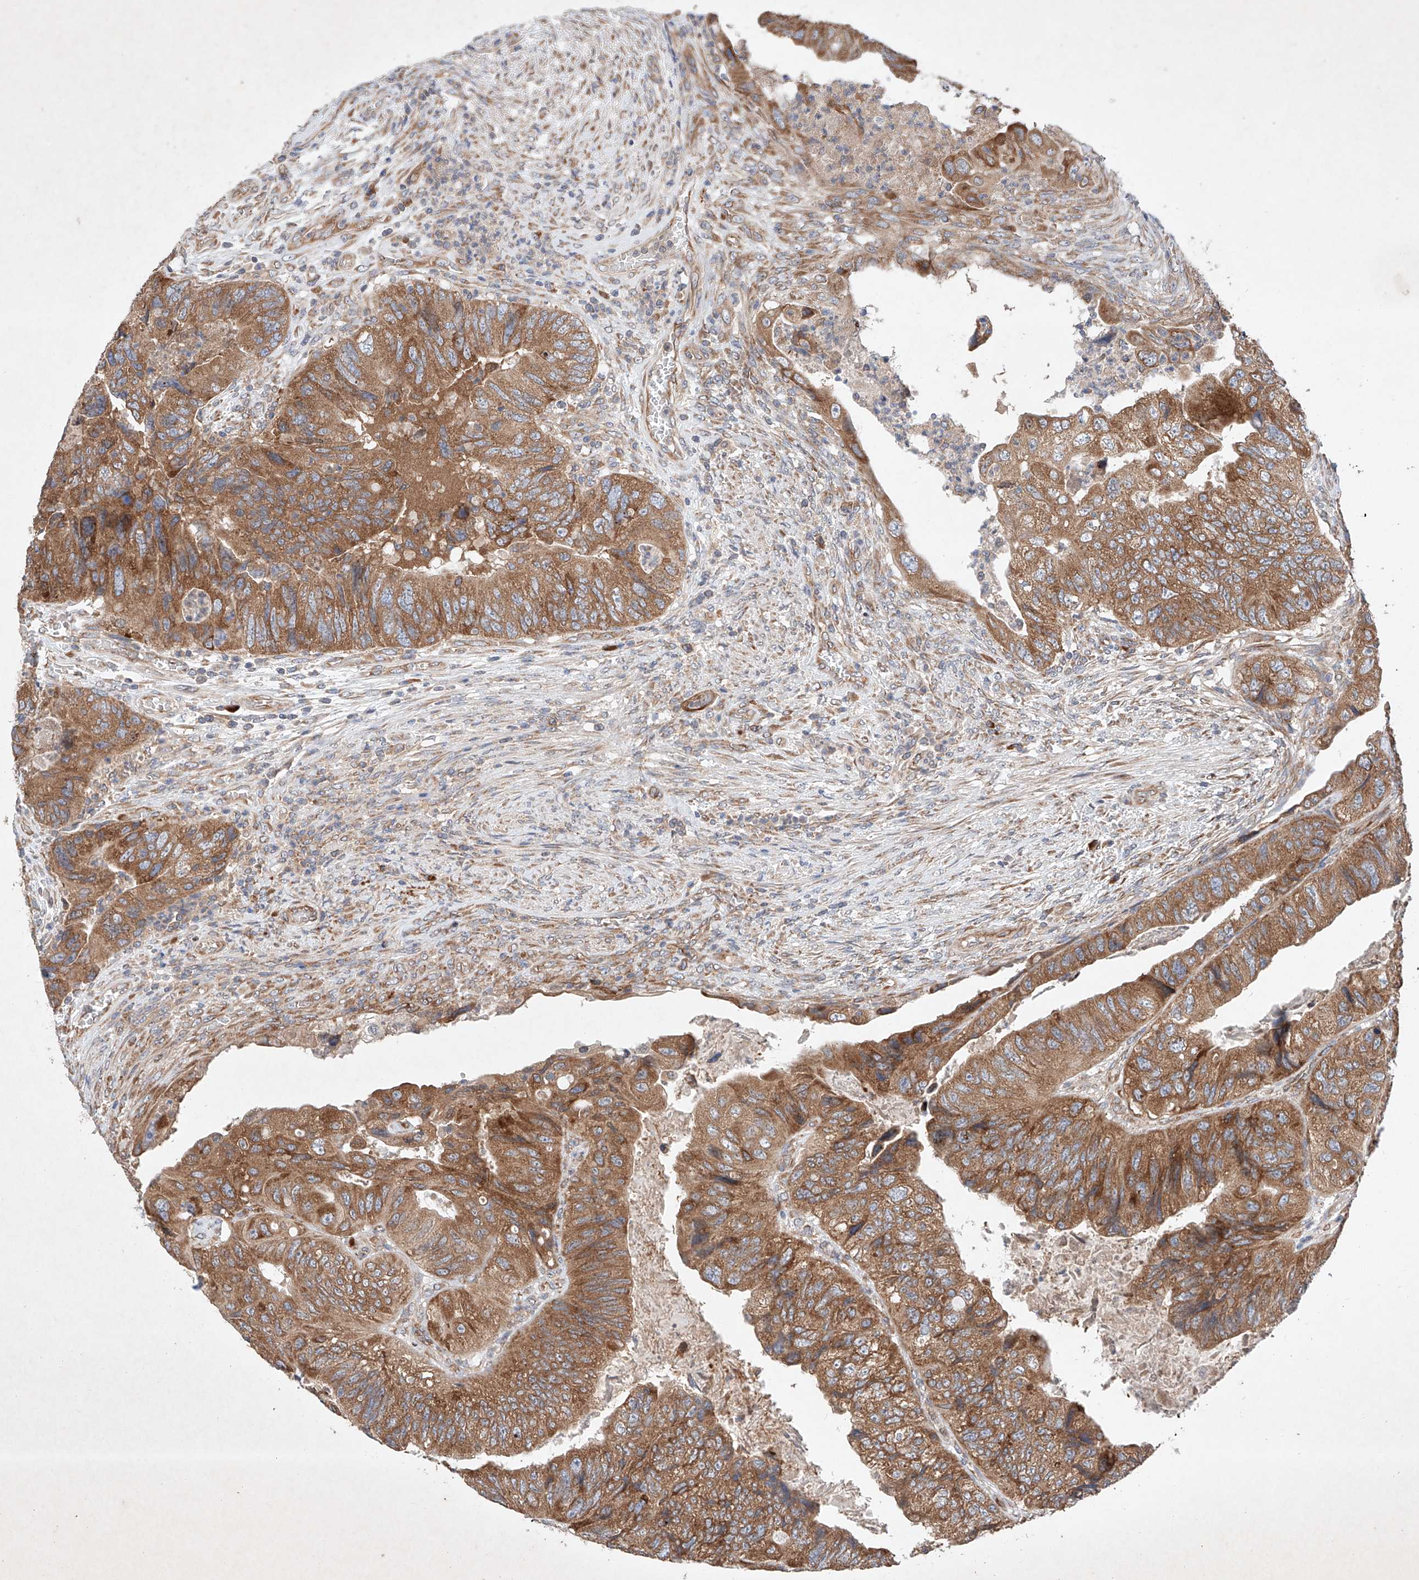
{"staining": {"intensity": "moderate", "quantity": ">75%", "location": "cytoplasmic/membranous"}, "tissue": "colorectal cancer", "cell_type": "Tumor cells", "image_type": "cancer", "snomed": [{"axis": "morphology", "description": "Adenocarcinoma, NOS"}, {"axis": "topography", "description": "Rectum"}], "caption": "This photomicrograph reveals colorectal cancer stained with IHC to label a protein in brown. The cytoplasmic/membranous of tumor cells show moderate positivity for the protein. Nuclei are counter-stained blue.", "gene": "FASTK", "patient": {"sex": "male", "age": 63}}